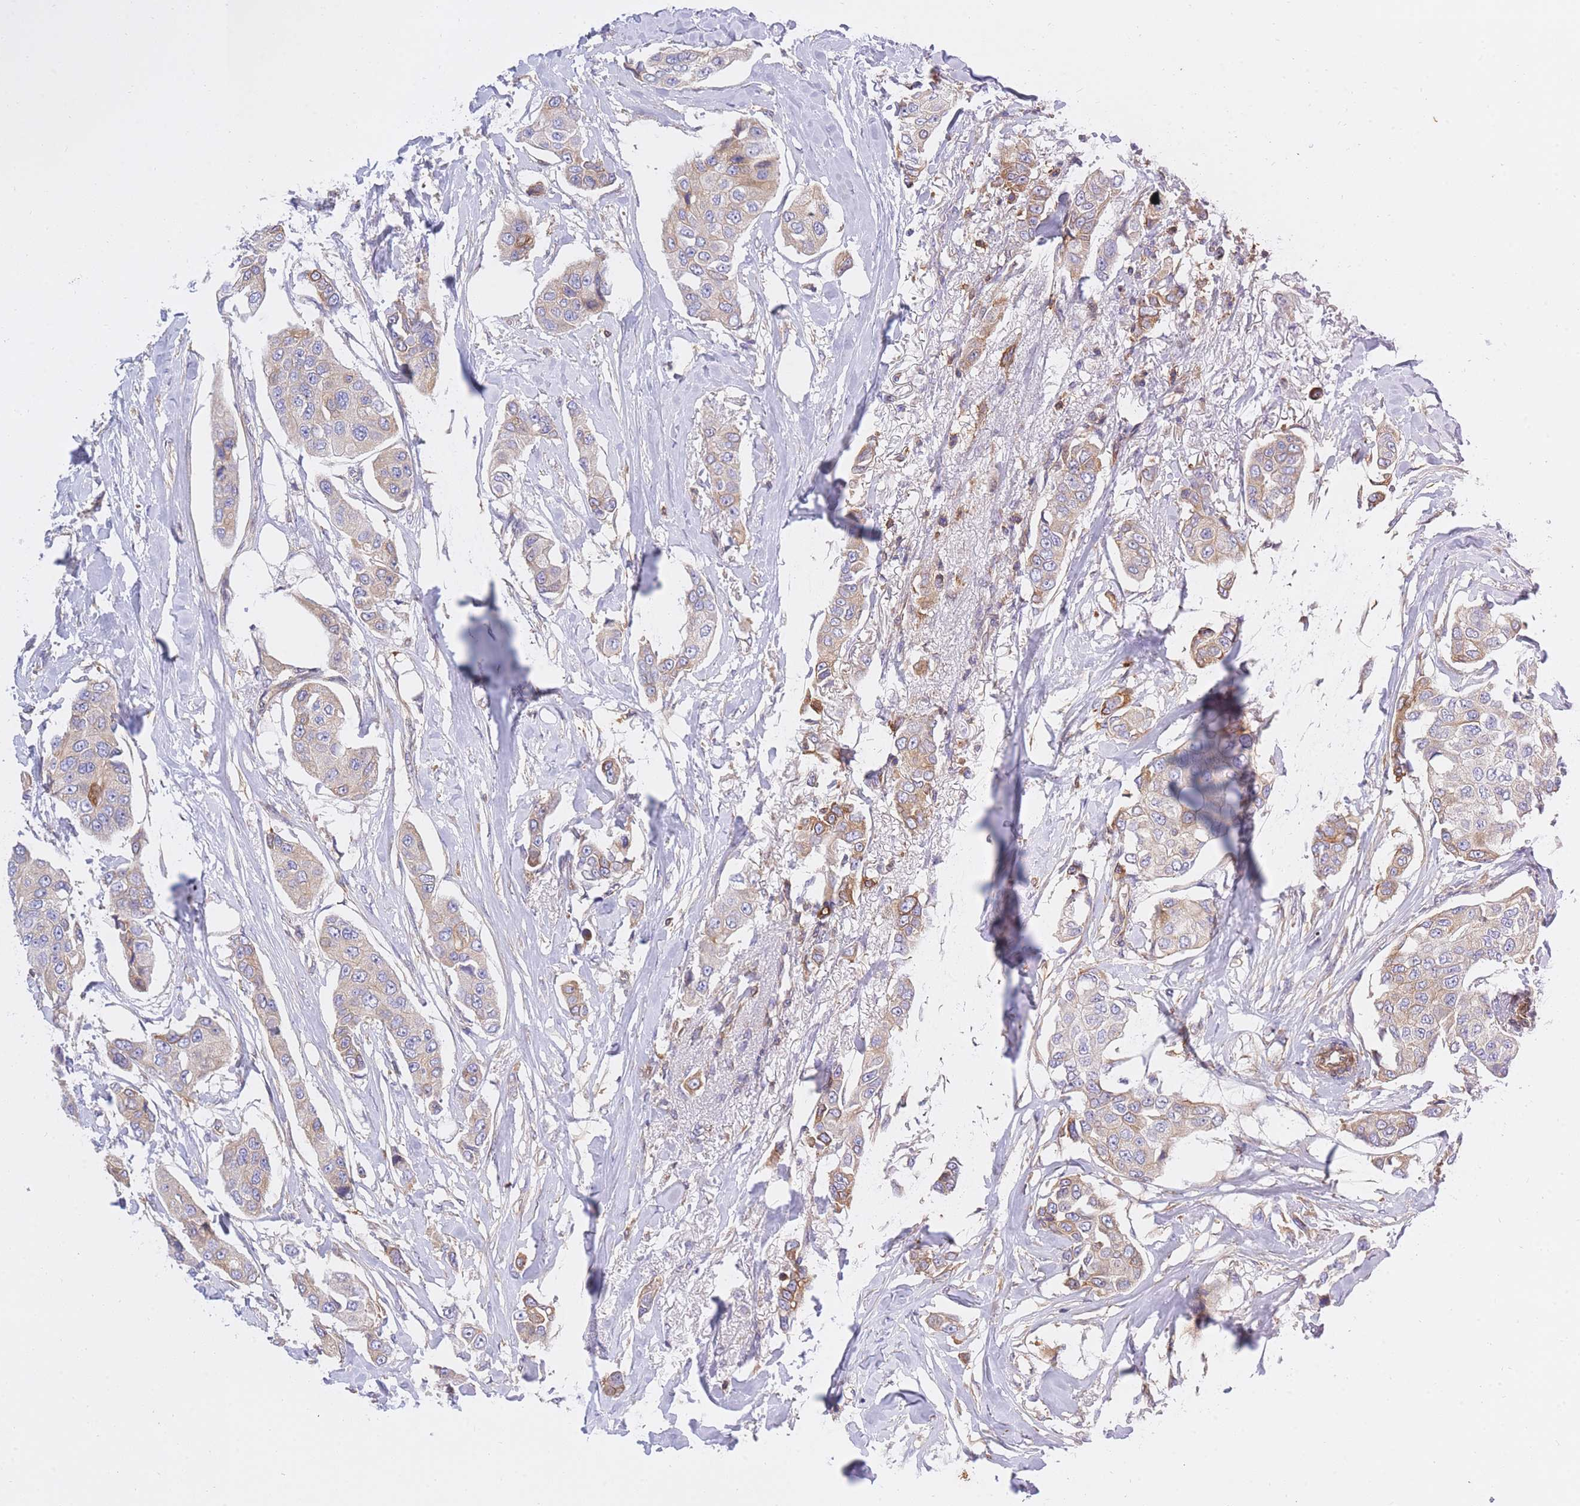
{"staining": {"intensity": "moderate", "quantity": "<25%", "location": "cytoplasmic/membranous"}, "tissue": "breast cancer", "cell_type": "Tumor cells", "image_type": "cancer", "snomed": [{"axis": "morphology", "description": "Duct carcinoma"}, {"axis": "topography", "description": "Breast"}], "caption": "Immunohistochemical staining of human breast cancer shows low levels of moderate cytoplasmic/membranous protein staining in approximately <25% of tumor cells. The staining was performed using DAB, with brown indicating positive protein expression. Nuclei are stained blue with hematoxylin.", "gene": "REM1", "patient": {"sex": "female", "age": 80}}